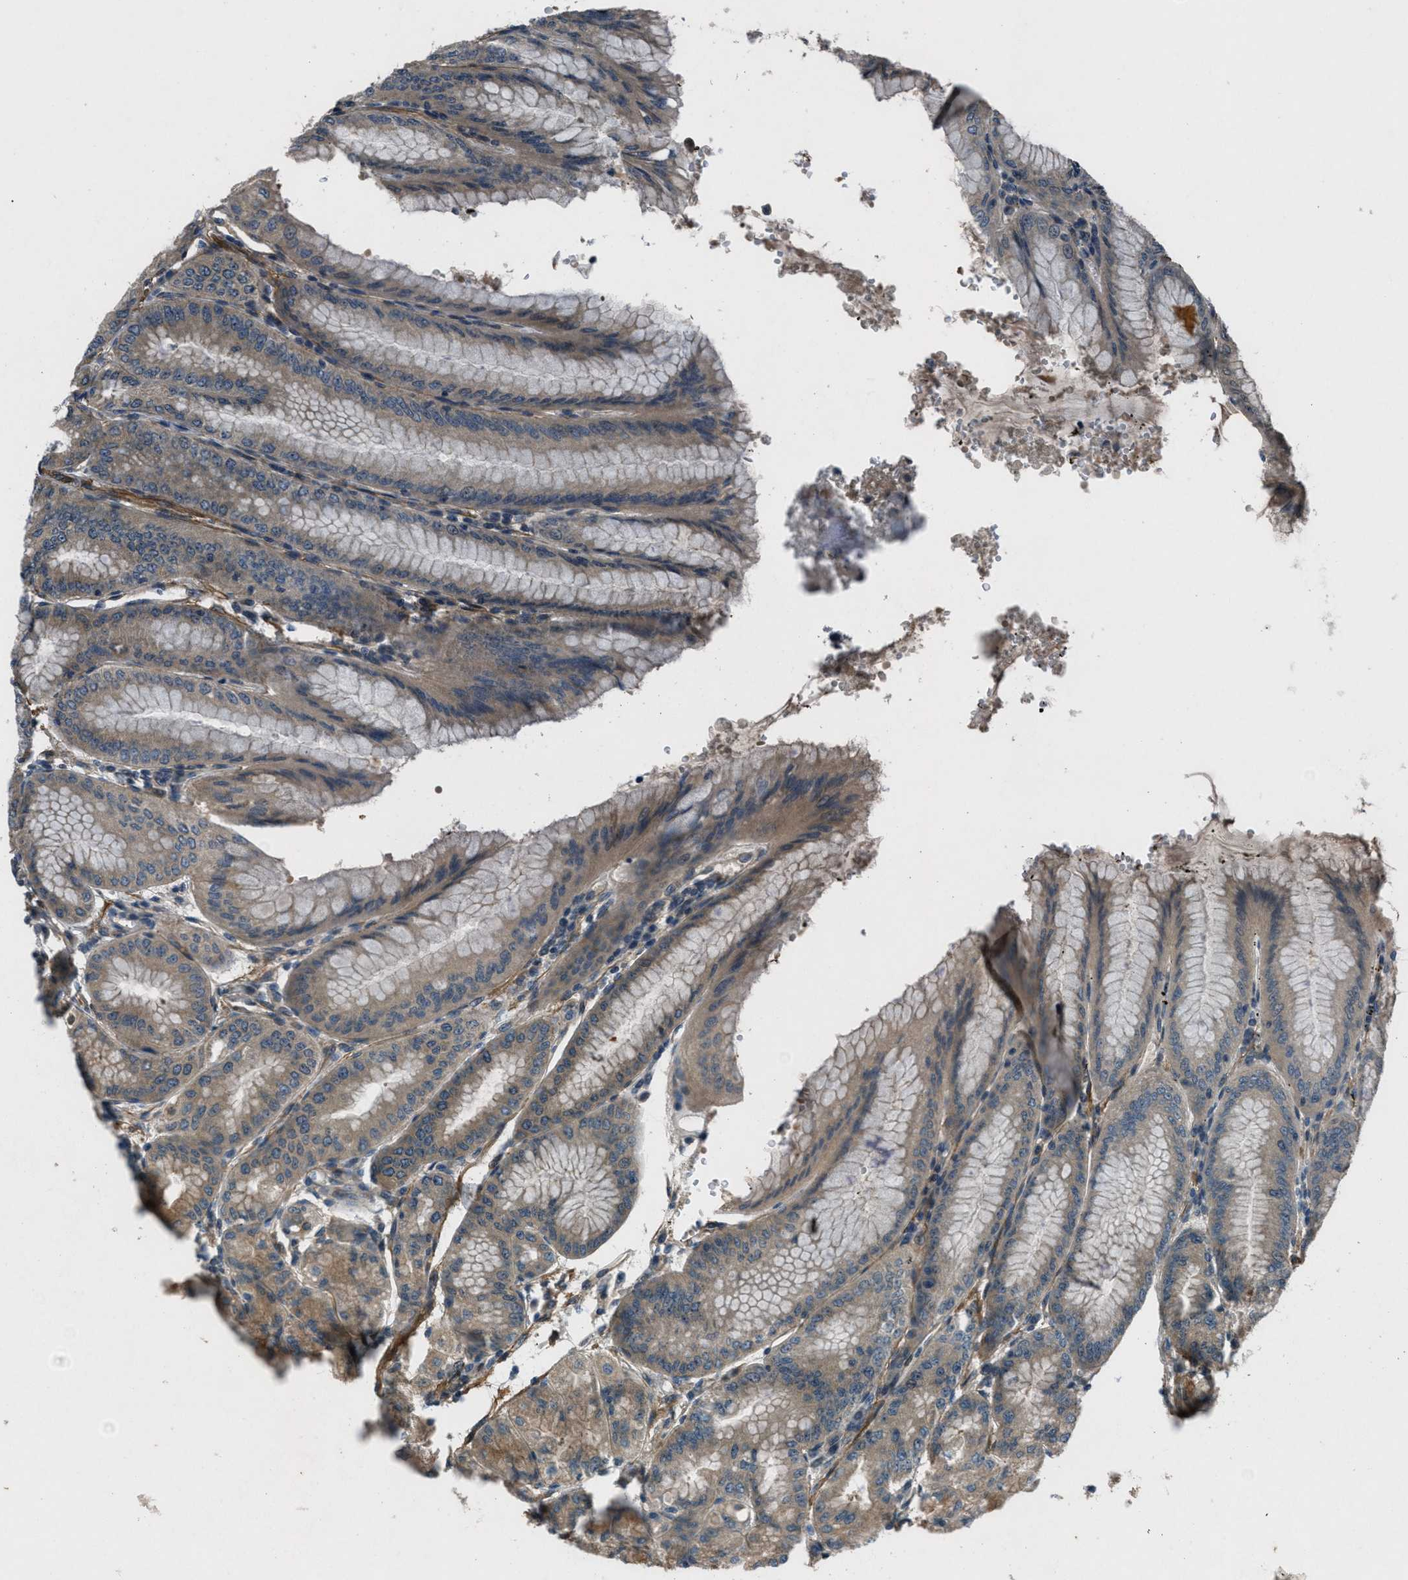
{"staining": {"intensity": "strong", "quantity": "25%-75%", "location": "cytoplasmic/membranous"}, "tissue": "stomach", "cell_type": "Glandular cells", "image_type": "normal", "snomed": [{"axis": "morphology", "description": "Normal tissue, NOS"}, {"axis": "topography", "description": "Stomach, lower"}], "caption": "The immunohistochemical stain labels strong cytoplasmic/membranous positivity in glandular cells of unremarkable stomach.", "gene": "EPSTI1", "patient": {"sex": "male", "age": 71}}